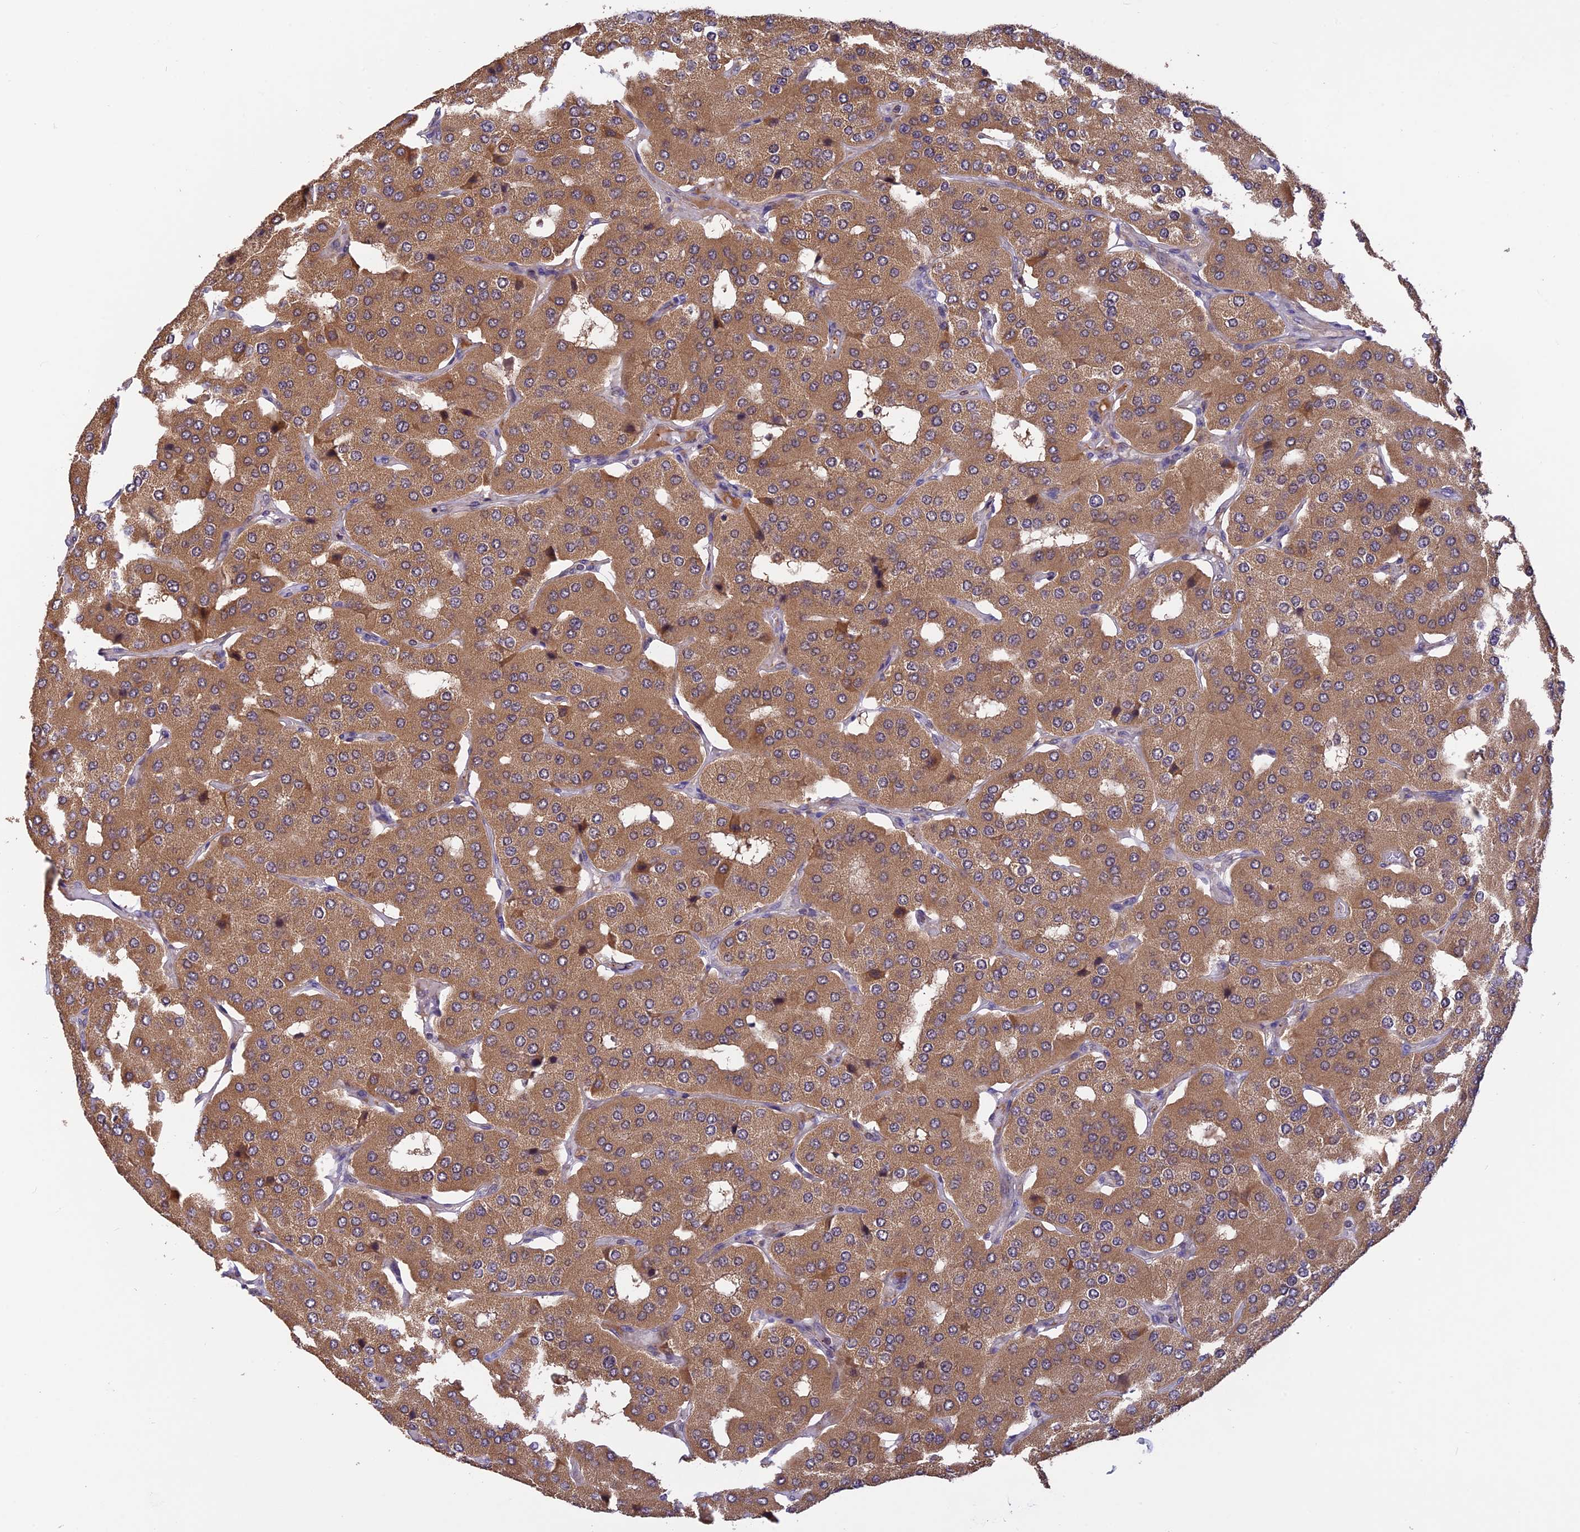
{"staining": {"intensity": "moderate", "quantity": ">75%", "location": "cytoplasmic/membranous"}, "tissue": "parathyroid gland", "cell_type": "Glandular cells", "image_type": "normal", "snomed": [{"axis": "morphology", "description": "Normal tissue, NOS"}, {"axis": "morphology", "description": "Adenoma, NOS"}, {"axis": "topography", "description": "Parathyroid gland"}], "caption": "Protein positivity by immunohistochemistry demonstrates moderate cytoplasmic/membranous expression in approximately >75% of glandular cells in unremarkable parathyroid gland. Nuclei are stained in blue.", "gene": "MNS1", "patient": {"sex": "female", "age": 86}}